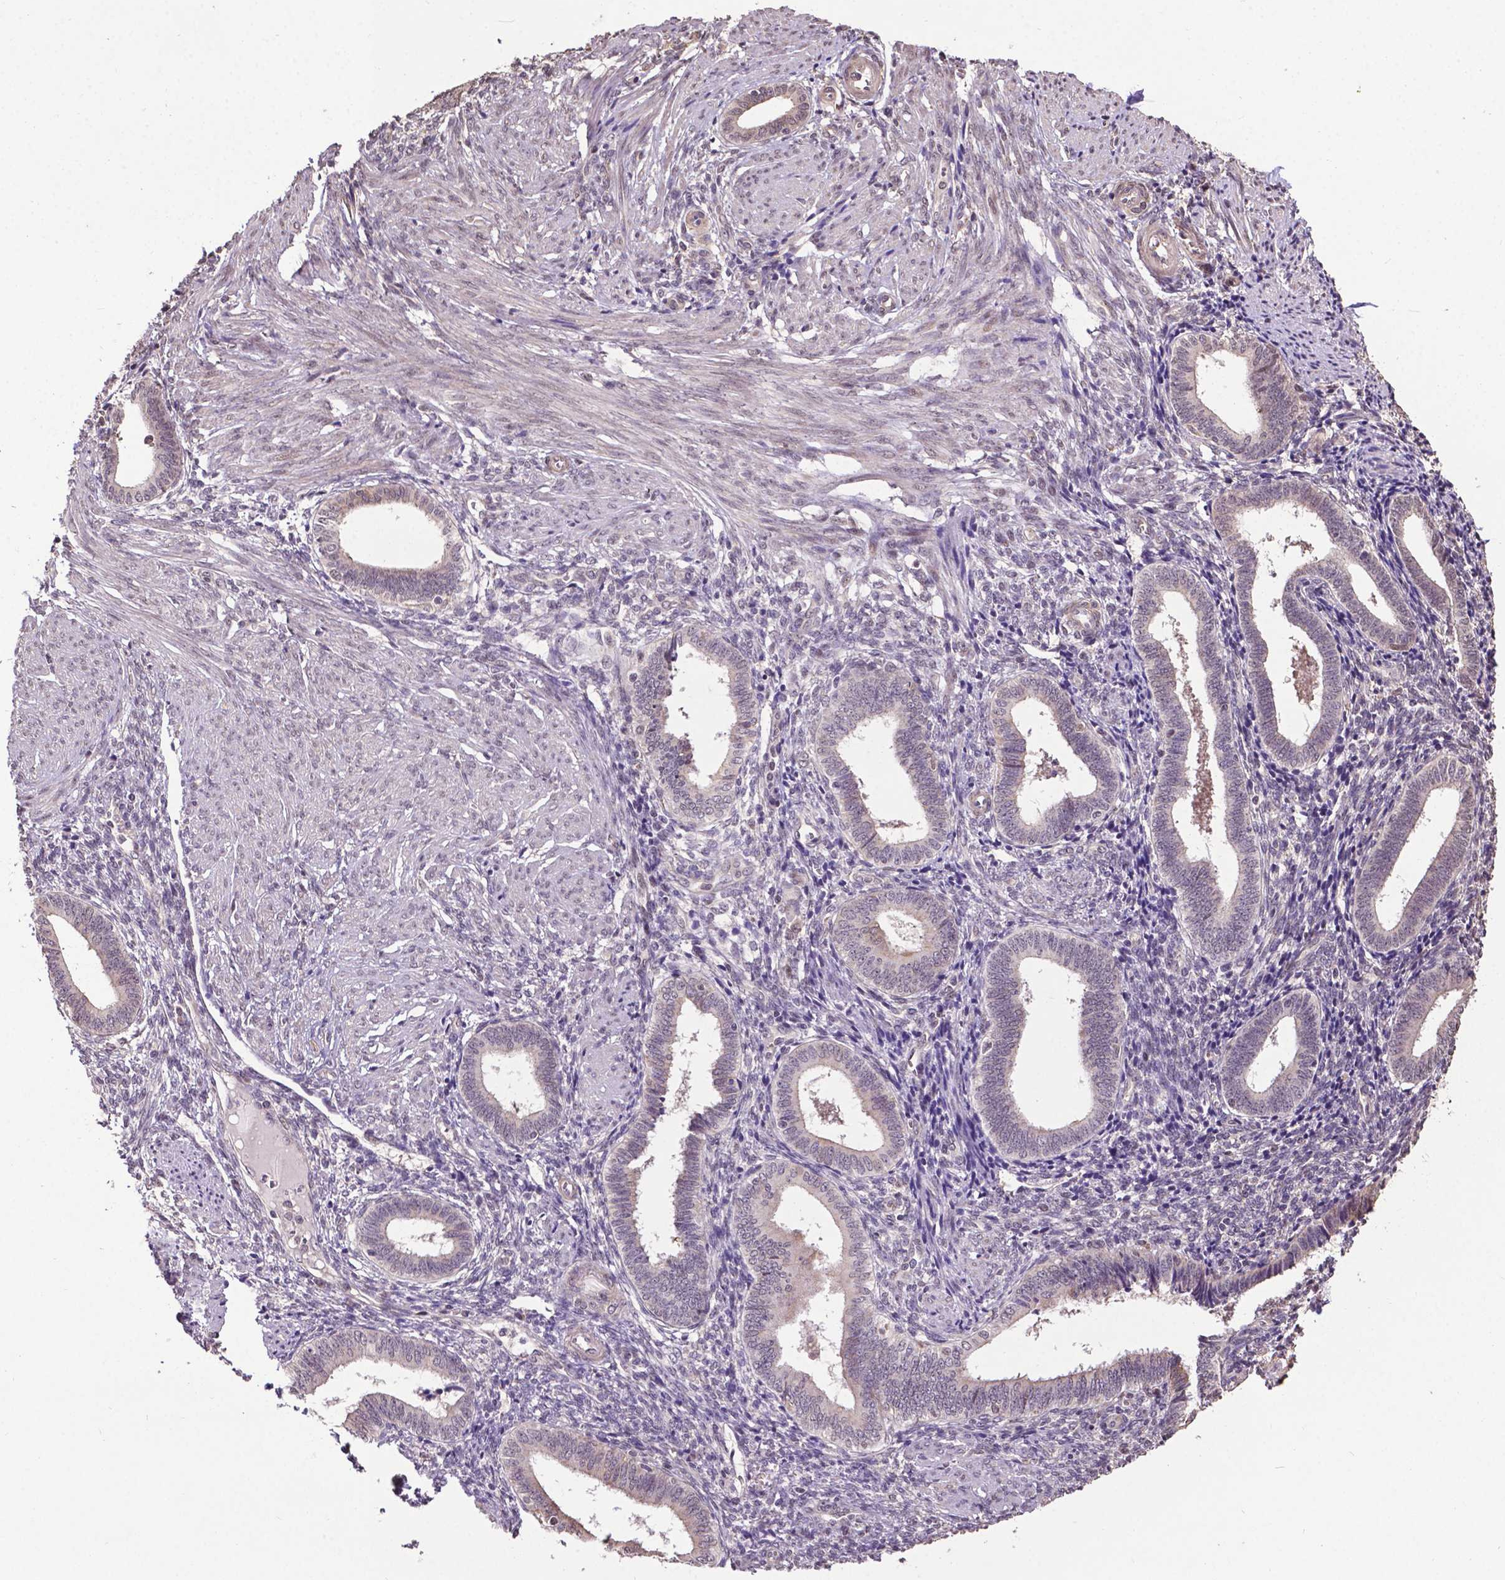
{"staining": {"intensity": "negative", "quantity": "none", "location": "none"}, "tissue": "endometrium", "cell_type": "Cells in endometrial stroma", "image_type": "normal", "snomed": [{"axis": "morphology", "description": "Normal tissue, NOS"}, {"axis": "topography", "description": "Endometrium"}], "caption": "A high-resolution micrograph shows immunohistochemistry (IHC) staining of normal endometrium, which exhibits no significant positivity in cells in endometrial stroma. (DAB (3,3'-diaminobenzidine) IHC visualized using brightfield microscopy, high magnification).", "gene": "GLRA2", "patient": {"sex": "female", "age": 42}}